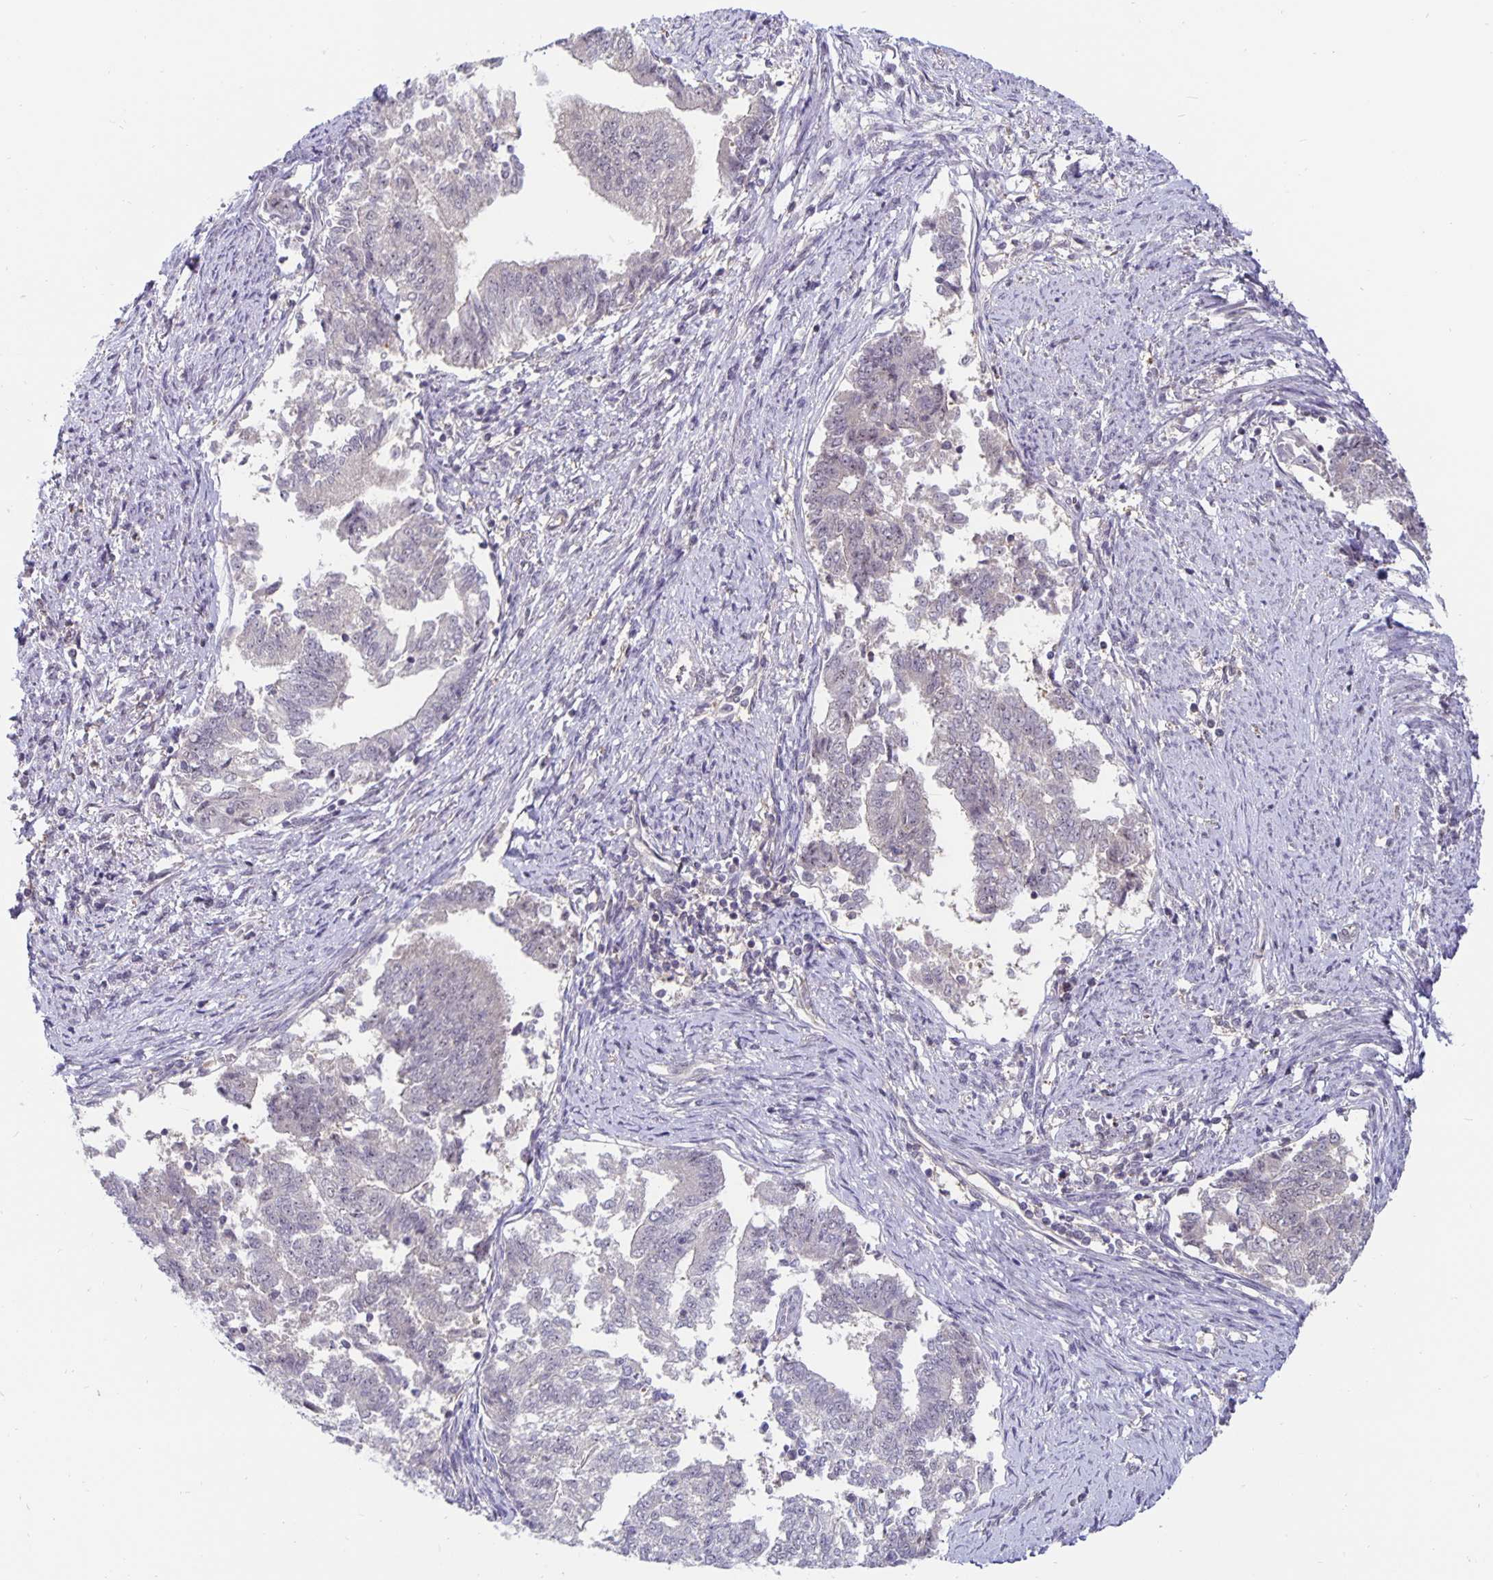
{"staining": {"intensity": "negative", "quantity": "none", "location": "none"}, "tissue": "endometrial cancer", "cell_type": "Tumor cells", "image_type": "cancer", "snomed": [{"axis": "morphology", "description": "Adenocarcinoma, NOS"}, {"axis": "topography", "description": "Endometrium"}], "caption": "DAB immunohistochemical staining of endometrial cancer (adenocarcinoma) displays no significant positivity in tumor cells. (IHC, brightfield microscopy, high magnification).", "gene": "EXOC6B", "patient": {"sex": "female", "age": 65}}